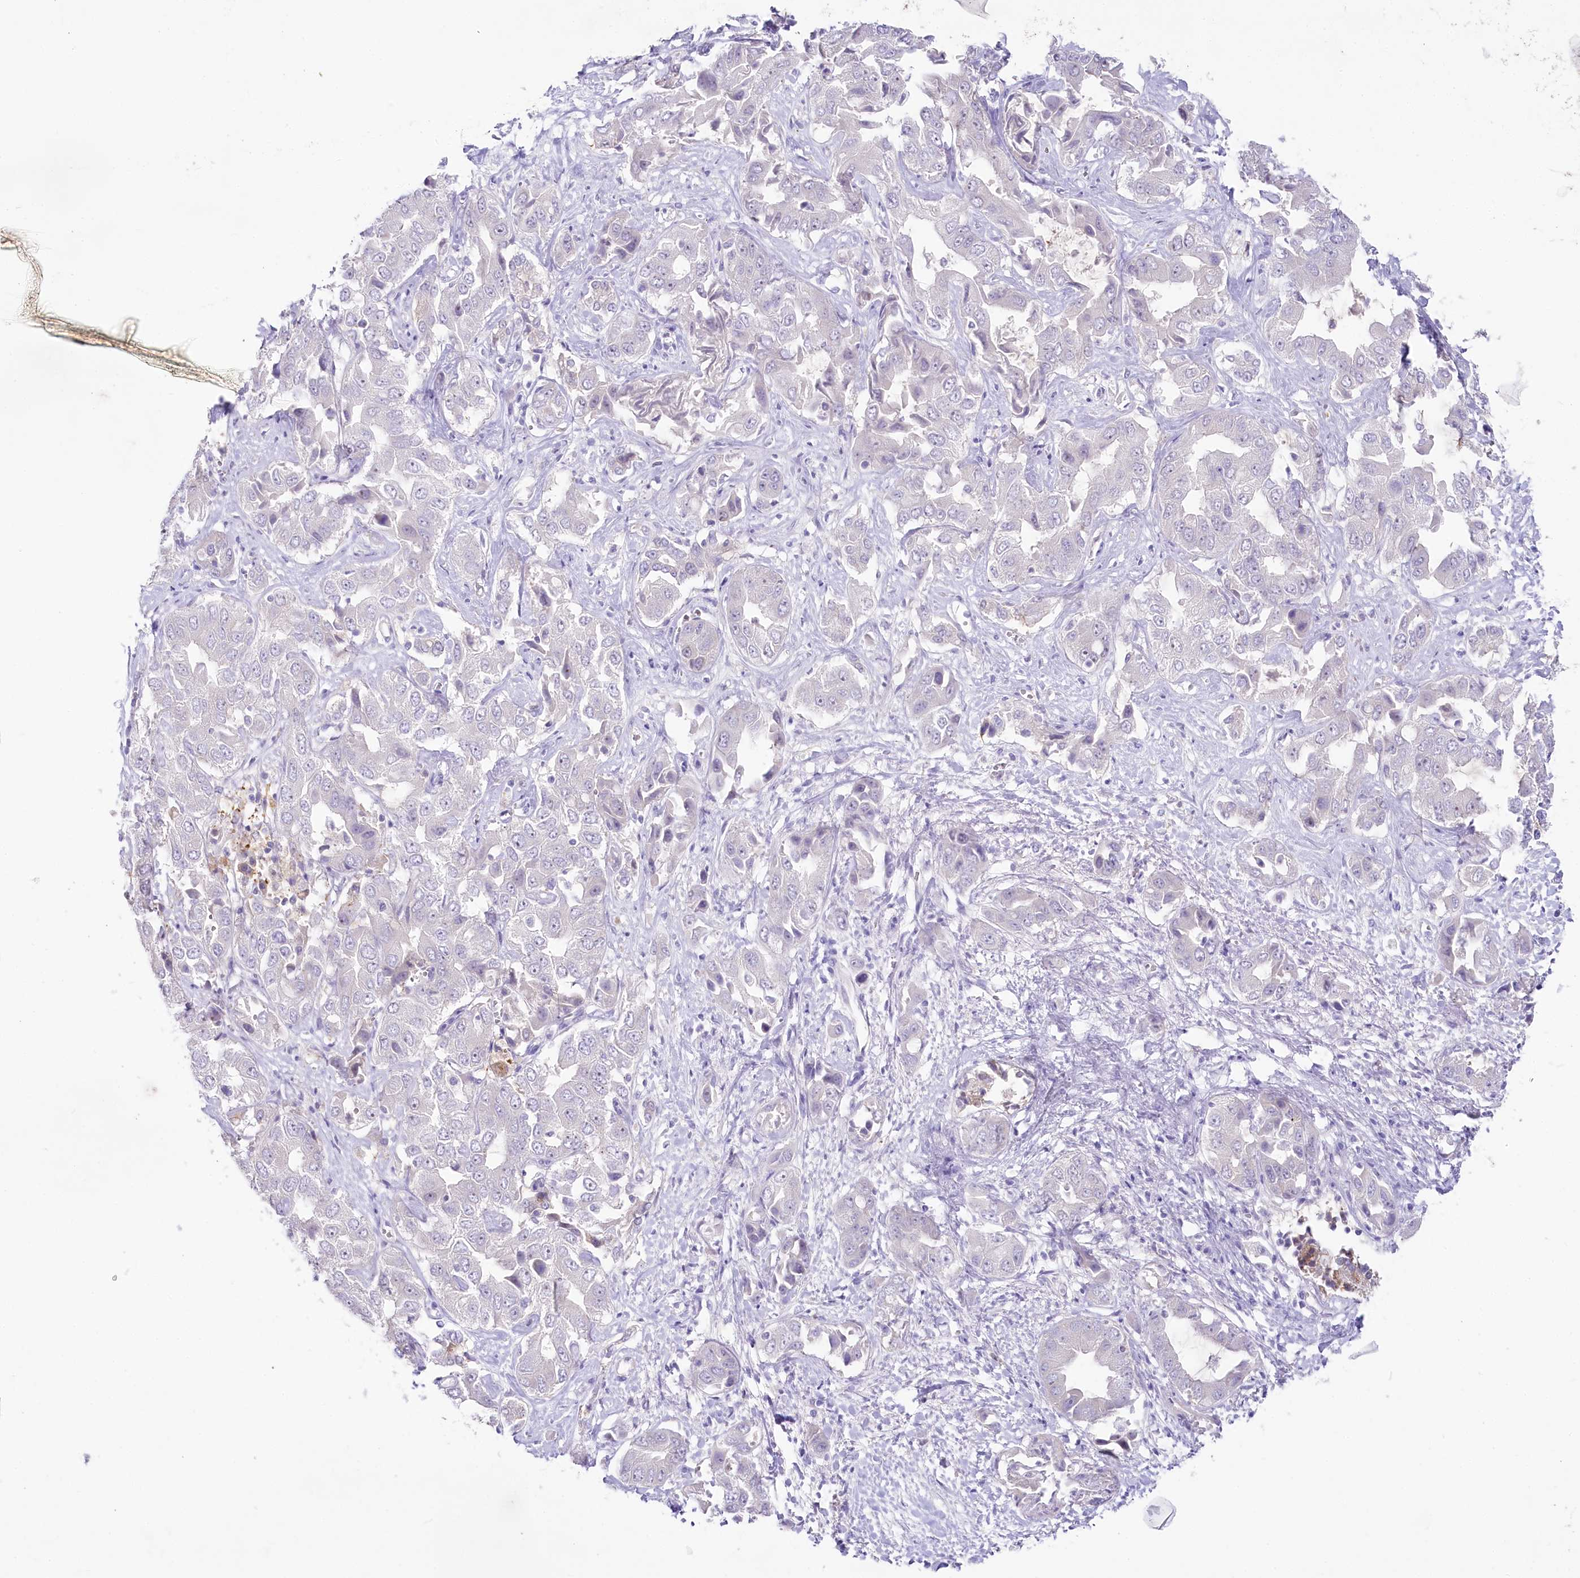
{"staining": {"intensity": "negative", "quantity": "none", "location": "none"}, "tissue": "liver cancer", "cell_type": "Tumor cells", "image_type": "cancer", "snomed": [{"axis": "morphology", "description": "Cholangiocarcinoma"}, {"axis": "topography", "description": "Liver"}], "caption": "This micrograph is of liver cholangiocarcinoma stained with immunohistochemistry (IHC) to label a protein in brown with the nuclei are counter-stained blue. There is no positivity in tumor cells. (DAB immunohistochemistry (IHC), high magnification).", "gene": "MYOZ1", "patient": {"sex": "female", "age": 52}}